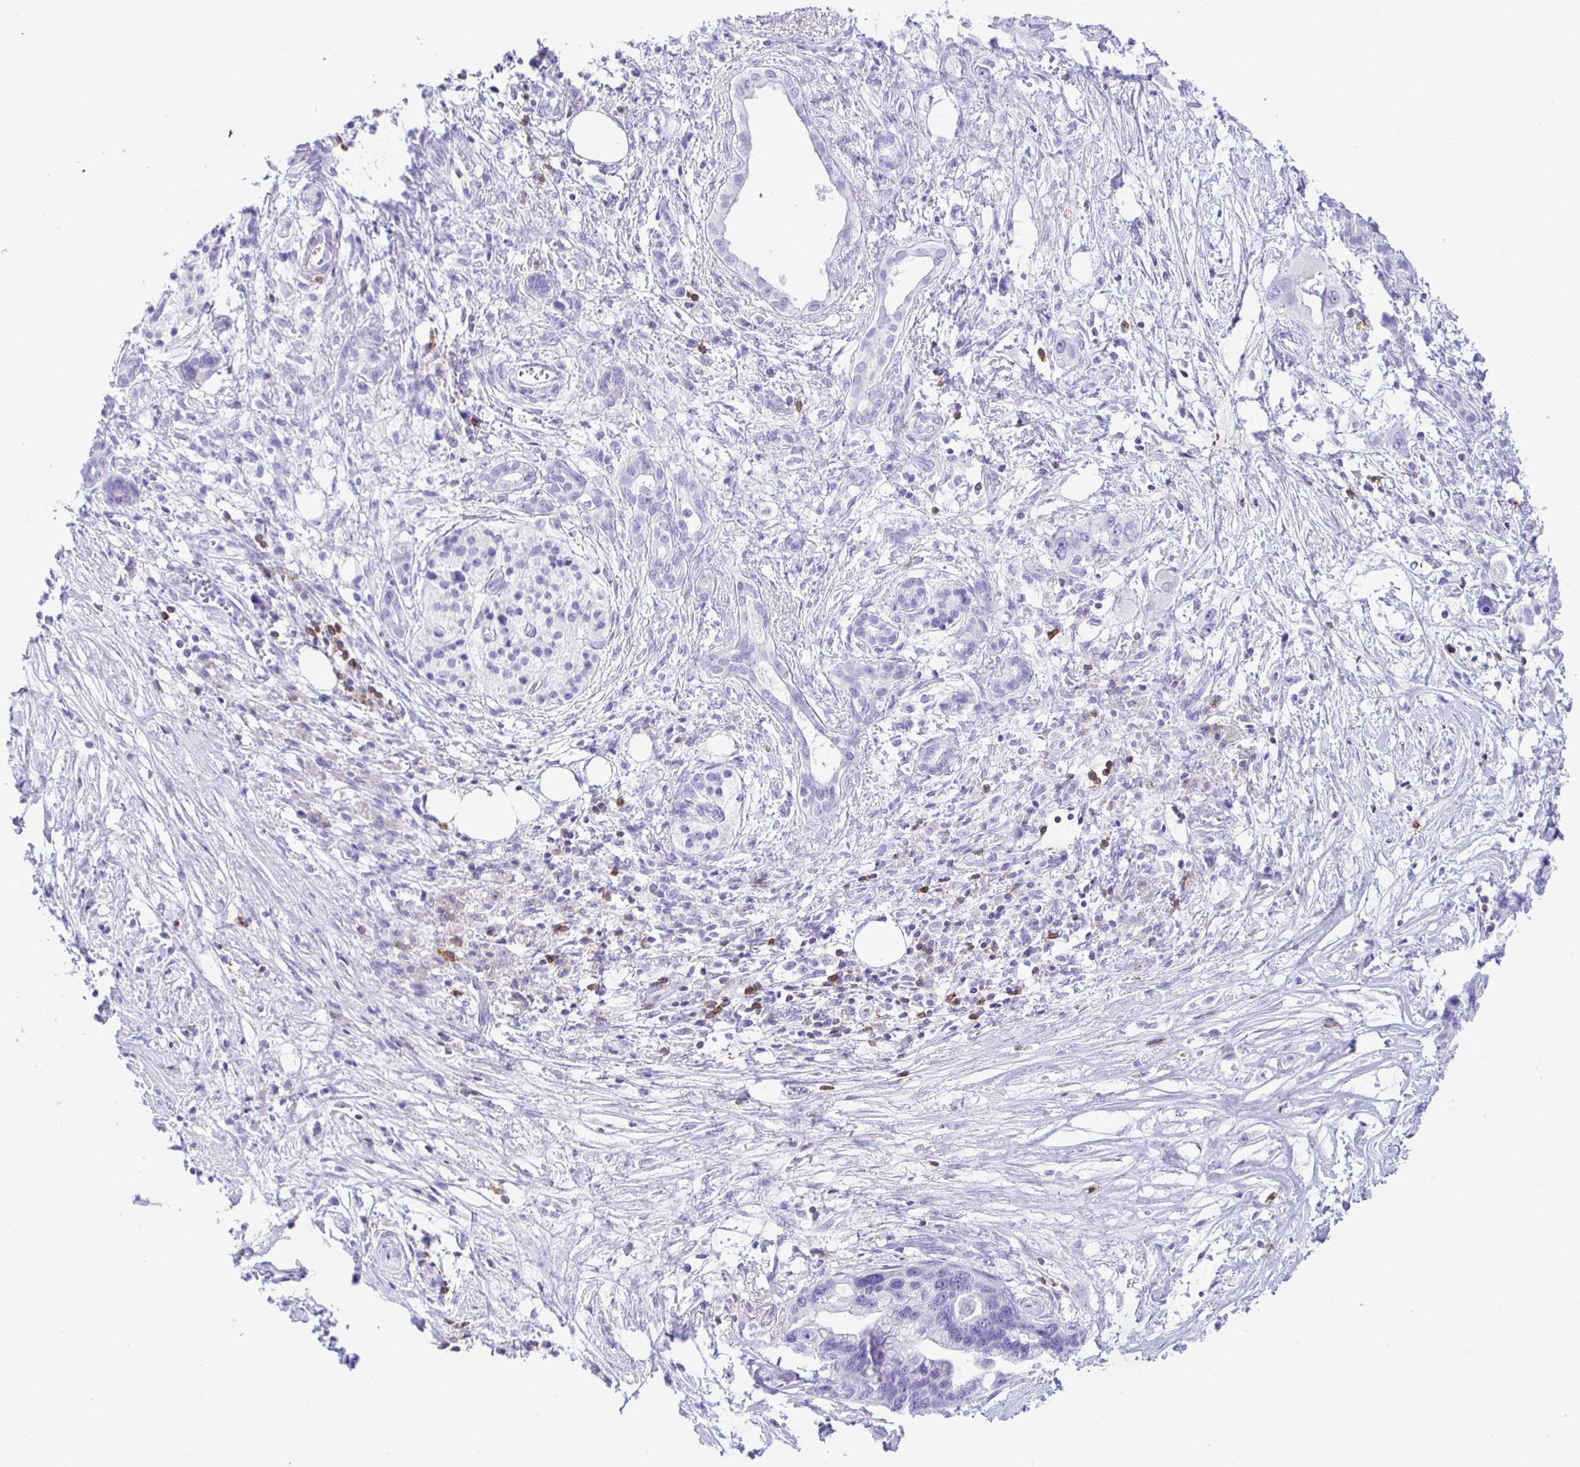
{"staining": {"intensity": "negative", "quantity": "none", "location": "none"}, "tissue": "pancreatic cancer", "cell_type": "Tumor cells", "image_type": "cancer", "snomed": [{"axis": "morphology", "description": "Adenocarcinoma, NOS"}, {"axis": "topography", "description": "Pancreas"}], "caption": "High power microscopy micrograph of an IHC photomicrograph of adenocarcinoma (pancreatic), revealing no significant positivity in tumor cells.", "gene": "CD5", "patient": {"sex": "female", "age": 83}}